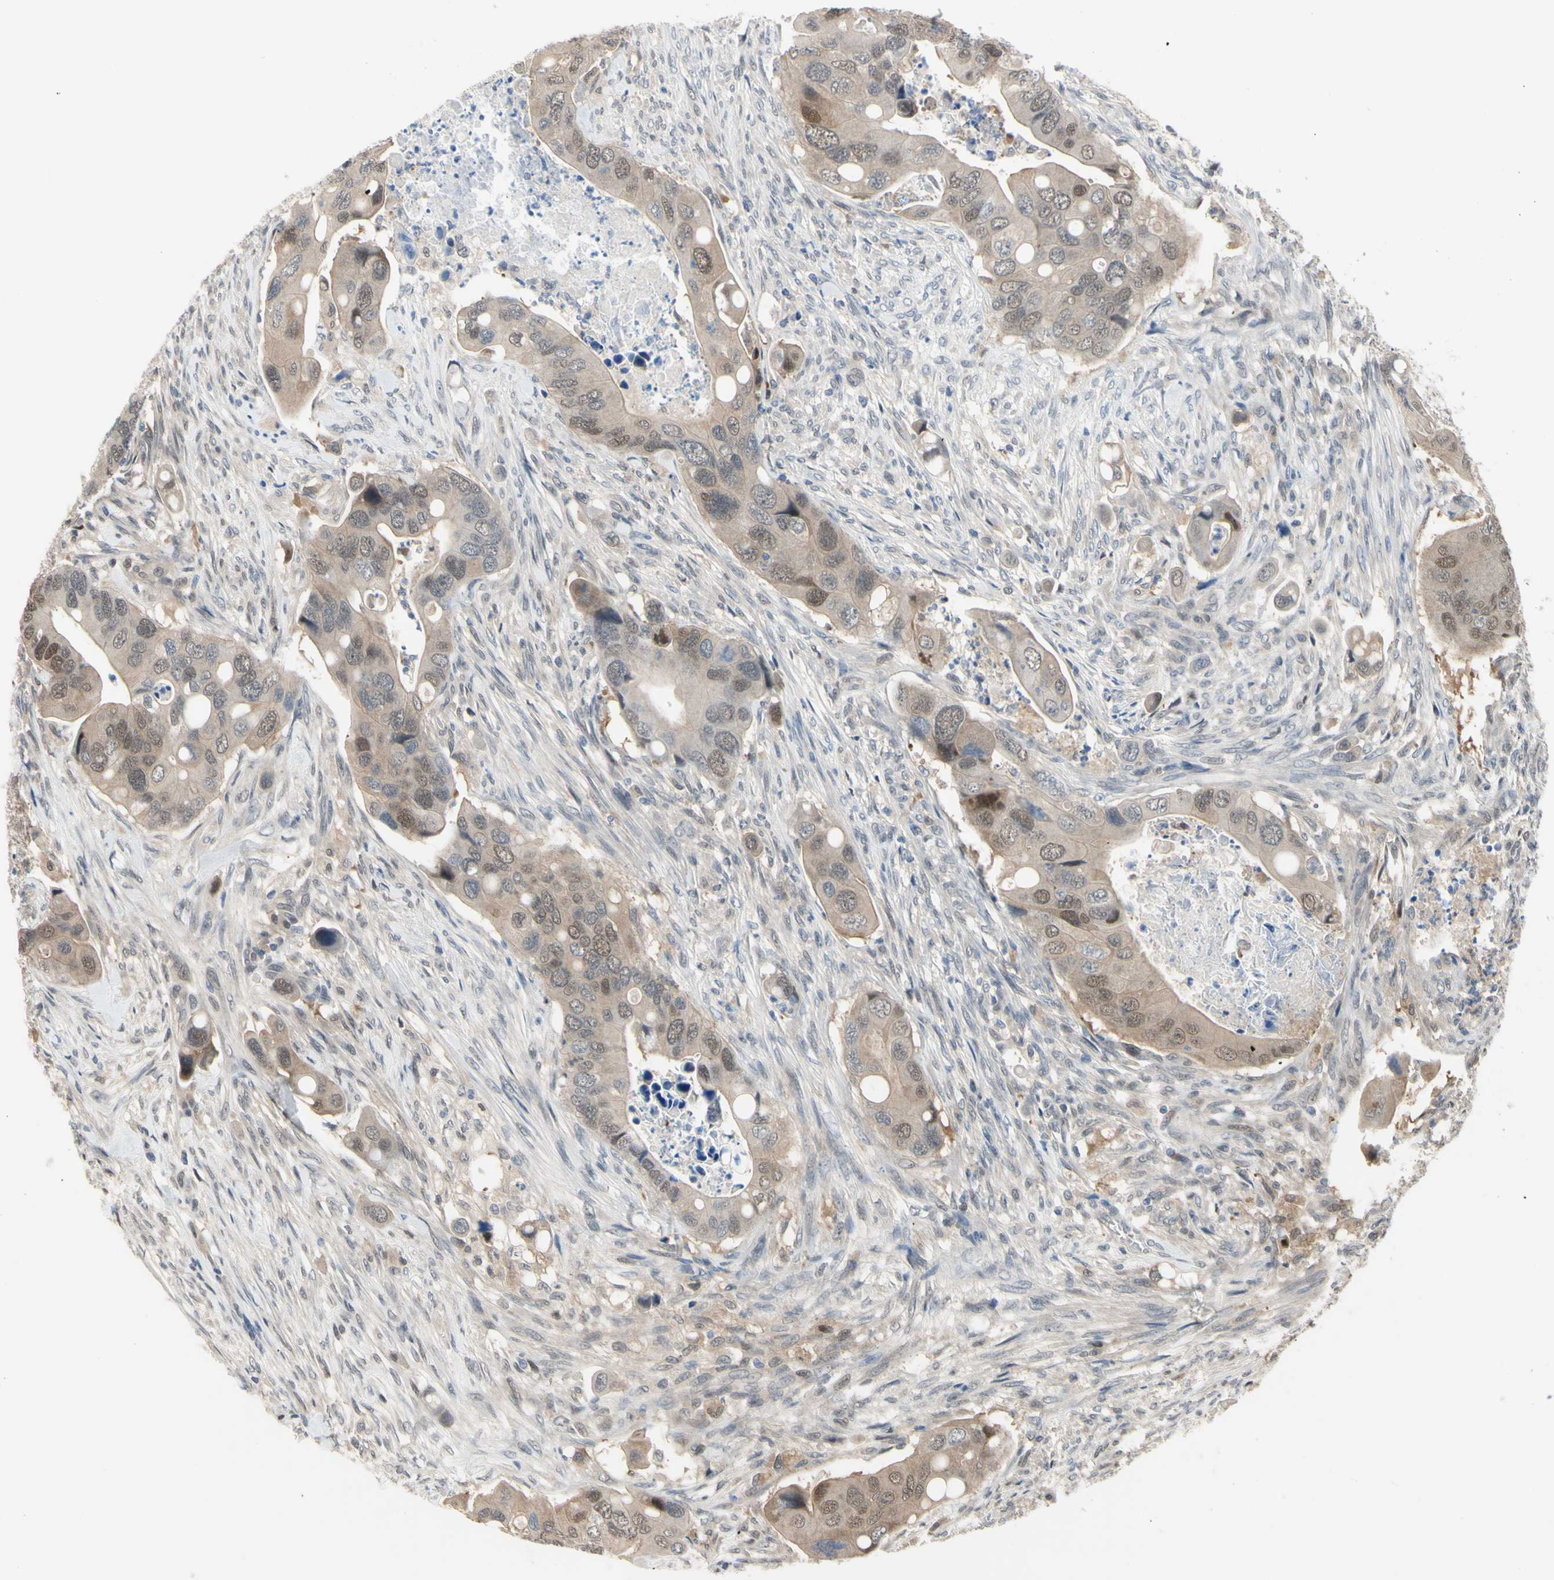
{"staining": {"intensity": "weak", "quantity": ">75%", "location": "cytoplasmic/membranous,nuclear"}, "tissue": "colorectal cancer", "cell_type": "Tumor cells", "image_type": "cancer", "snomed": [{"axis": "morphology", "description": "Adenocarcinoma, NOS"}, {"axis": "topography", "description": "Rectum"}], "caption": "Tumor cells reveal weak cytoplasmic/membranous and nuclear expression in about >75% of cells in adenocarcinoma (colorectal).", "gene": "HSPA4", "patient": {"sex": "female", "age": 57}}